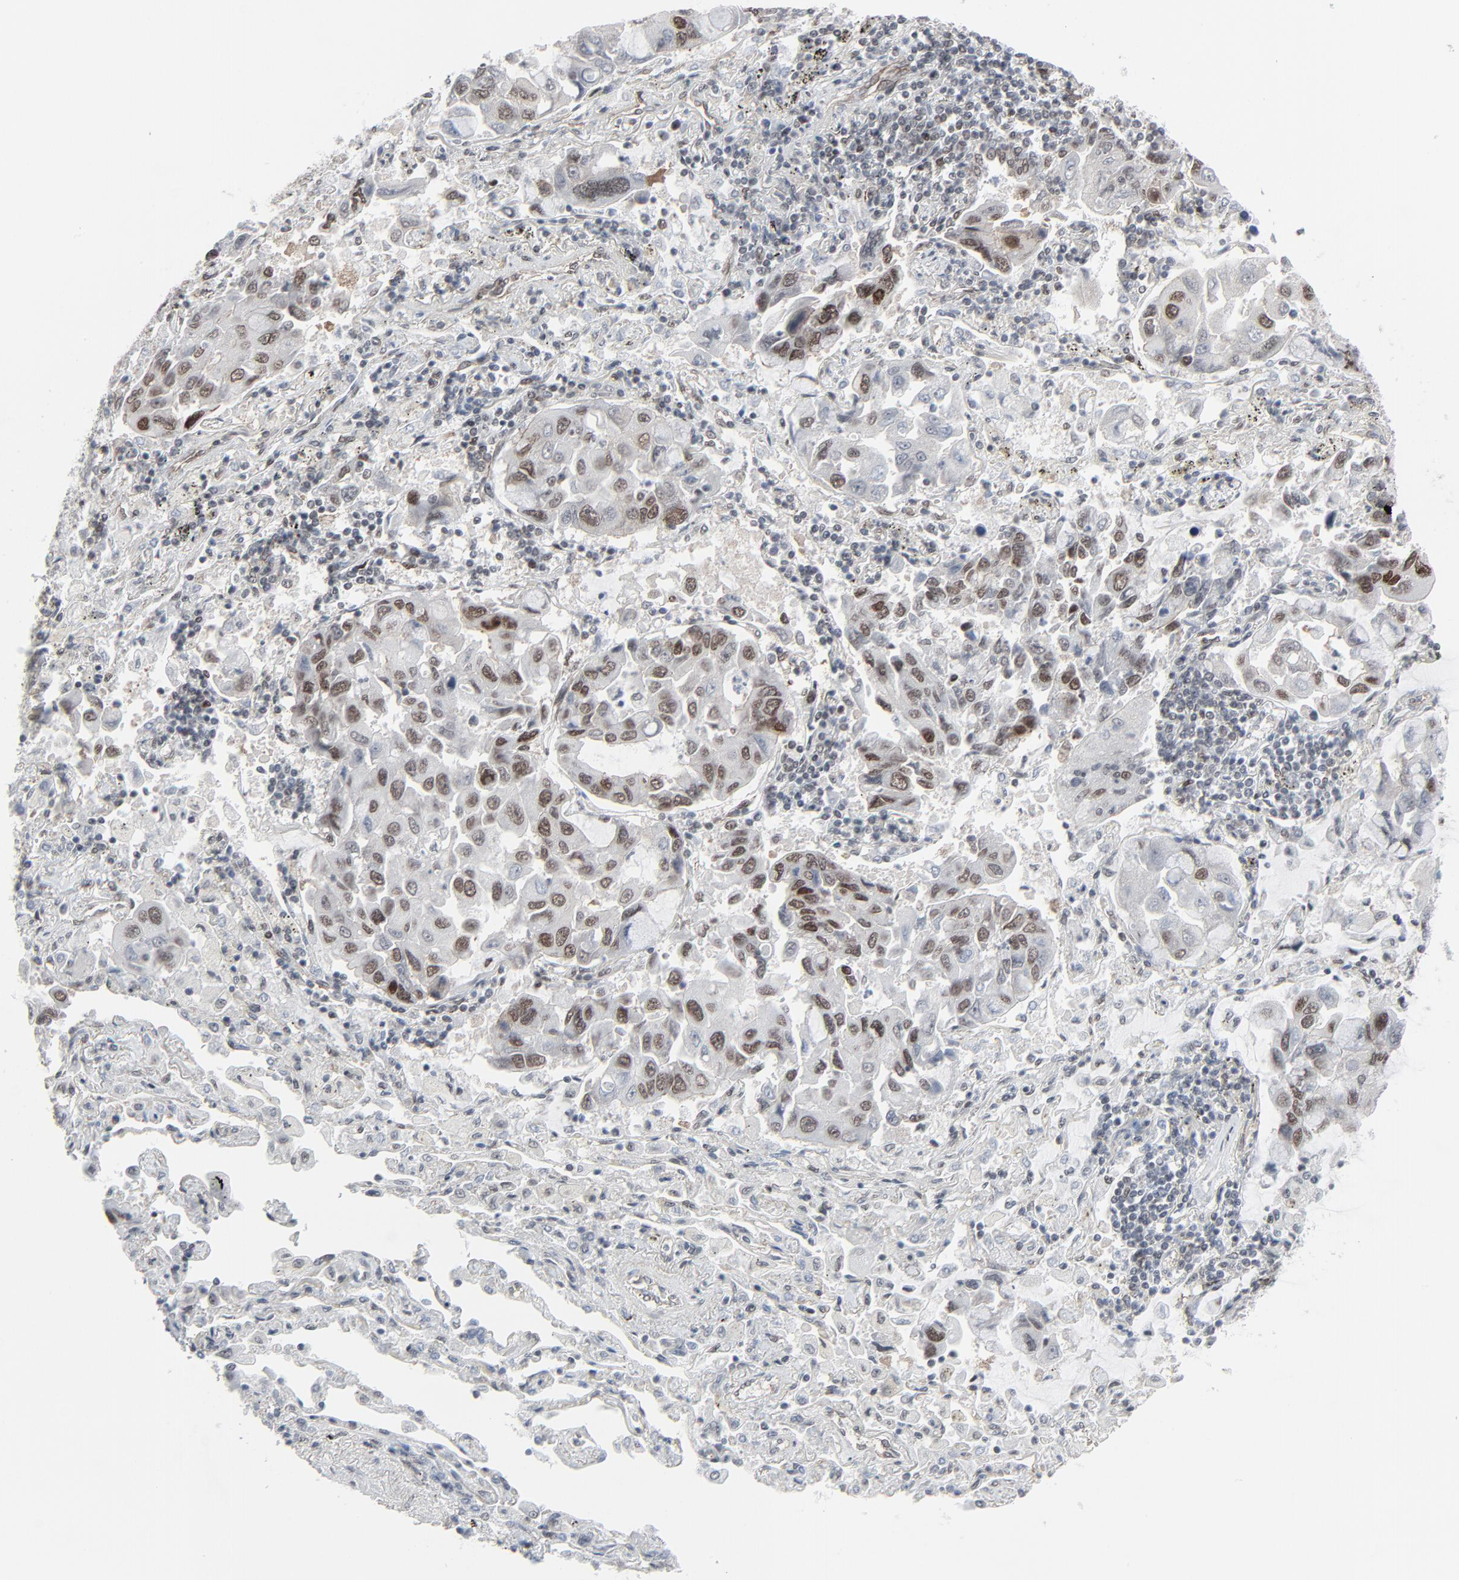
{"staining": {"intensity": "moderate", "quantity": ">75%", "location": "nuclear"}, "tissue": "lung cancer", "cell_type": "Tumor cells", "image_type": "cancer", "snomed": [{"axis": "morphology", "description": "Adenocarcinoma, NOS"}, {"axis": "topography", "description": "Lung"}], "caption": "Adenocarcinoma (lung) tissue shows moderate nuclear expression in approximately >75% of tumor cells, visualized by immunohistochemistry. (IHC, brightfield microscopy, high magnification).", "gene": "FBXO28", "patient": {"sex": "male", "age": 64}}